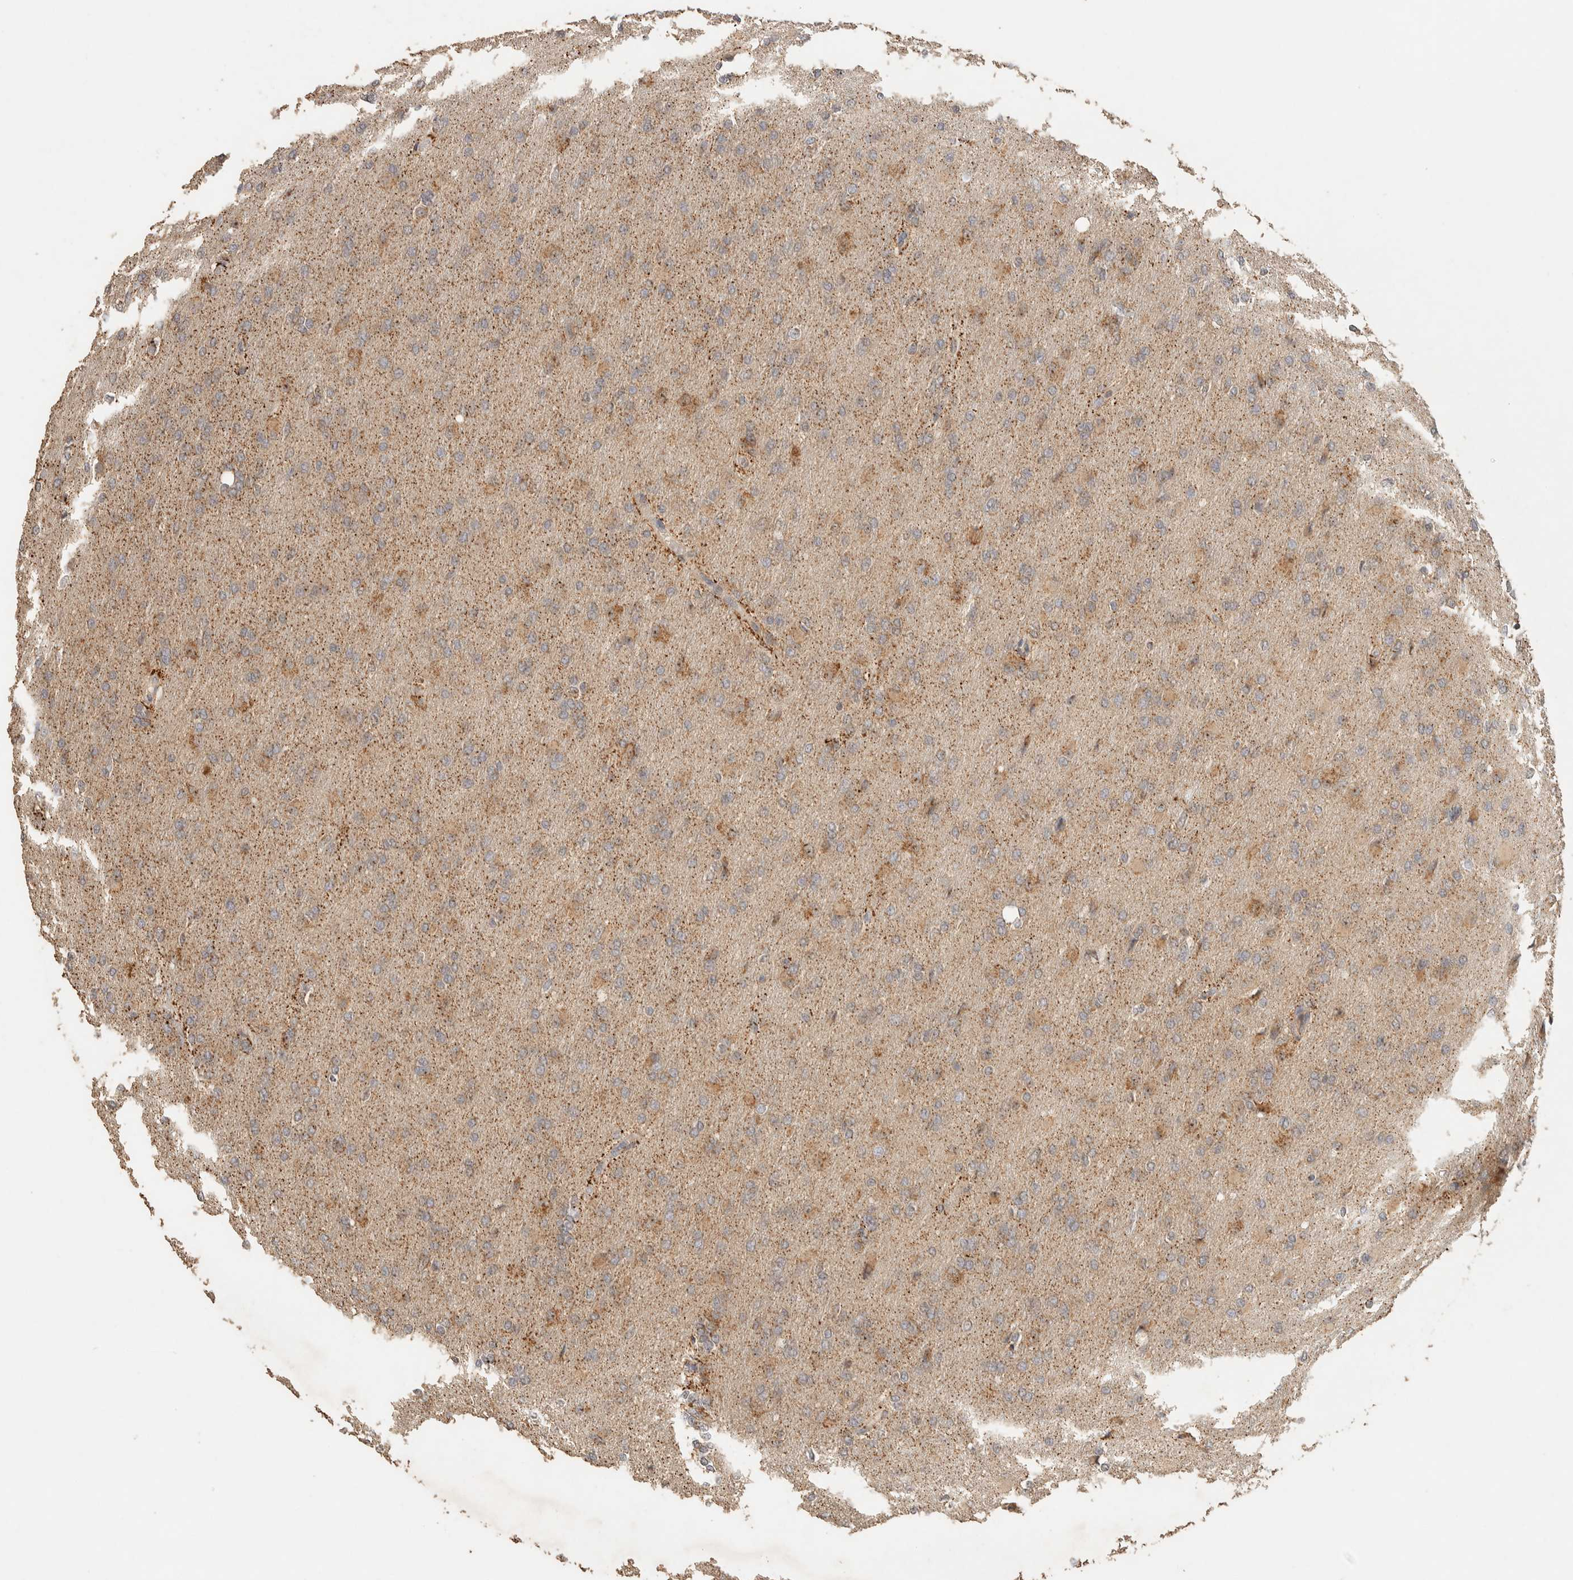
{"staining": {"intensity": "weak", "quantity": "<25%", "location": "cytoplasmic/membranous"}, "tissue": "glioma", "cell_type": "Tumor cells", "image_type": "cancer", "snomed": [{"axis": "morphology", "description": "Glioma, malignant, High grade"}, {"axis": "topography", "description": "Cerebral cortex"}], "caption": "High power microscopy image of an immunohistochemistry (IHC) micrograph of malignant high-grade glioma, revealing no significant positivity in tumor cells. (IHC, brightfield microscopy, high magnification).", "gene": "ITPA", "patient": {"sex": "female", "age": 36}}